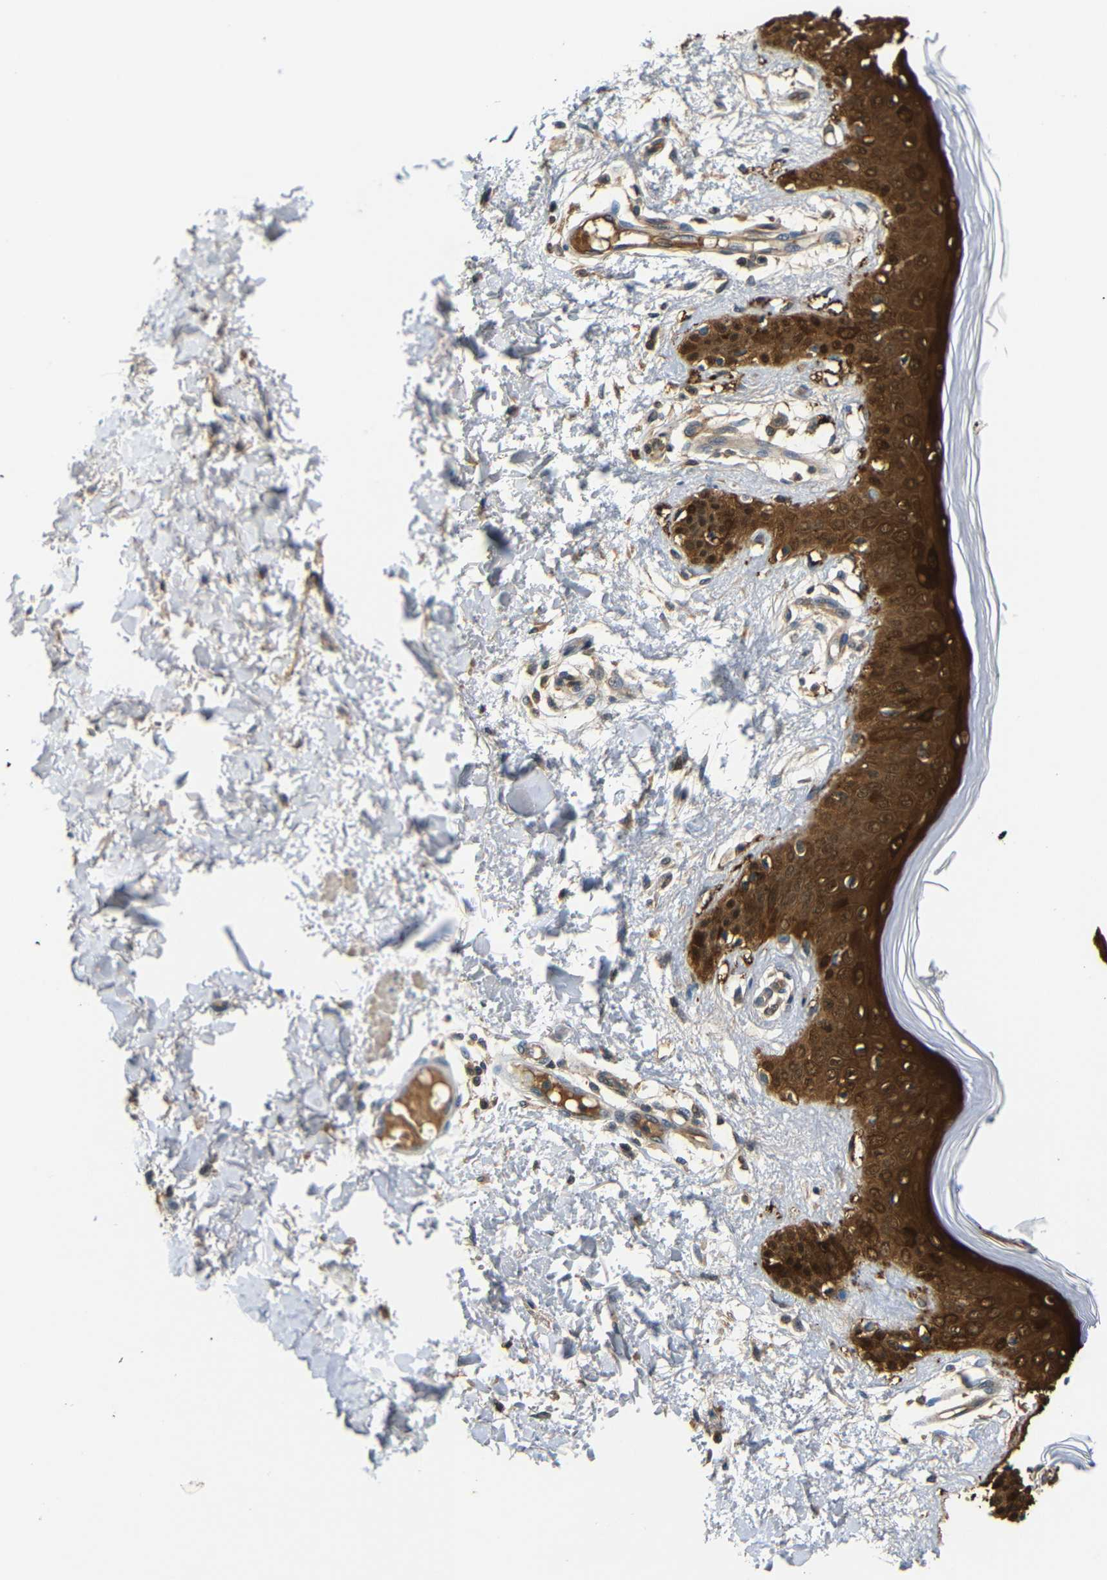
{"staining": {"intensity": "moderate", "quantity": ">75%", "location": "cytoplasmic/membranous"}, "tissue": "skin", "cell_type": "Fibroblasts", "image_type": "normal", "snomed": [{"axis": "morphology", "description": "Normal tissue, NOS"}, {"axis": "topography", "description": "Skin"}], "caption": "This is an image of immunohistochemistry staining of normal skin, which shows moderate staining in the cytoplasmic/membranous of fibroblasts.", "gene": "SFN", "patient": {"sex": "male", "age": 53}}